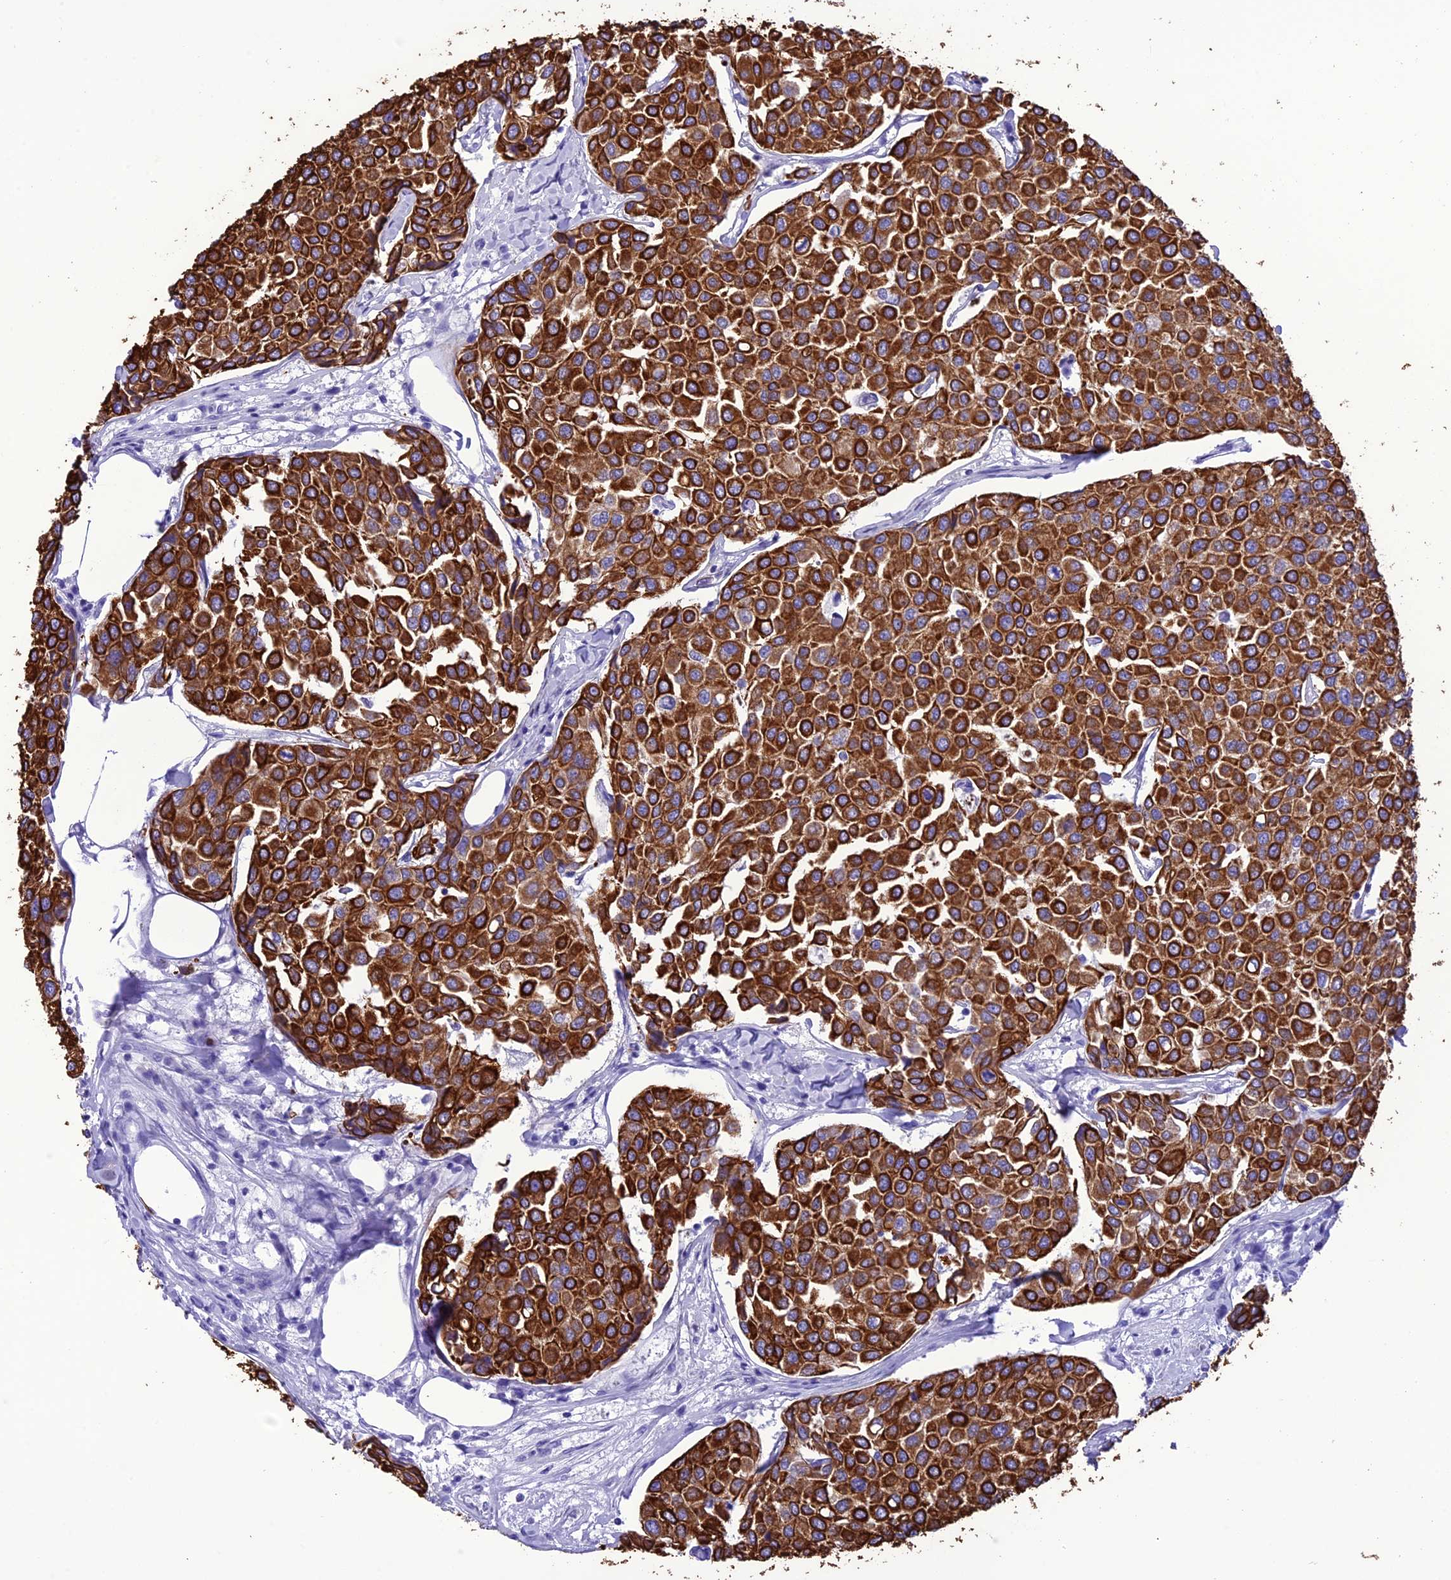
{"staining": {"intensity": "strong", "quantity": ">75%", "location": "cytoplasmic/membranous"}, "tissue": "breast cancer", "cell_type": "Tumor cells", "image_type": "cancer", "snomed": [{"axis": "morphology", "description": "Duct carcinoma"}, {"axis": "topography", "description": "Breast"}], "caption": "A high-resolution image shows IHC staining of infiltrating ductal carcinoma (breast), which exhibits strong cytoplasmic/membranous expression in approximately >75% of tumor cells. (DAB (3,3'-diaminobenzidine) IHC, brown staining for protein, blue staining for nuclei).", "gene": "VPS52", "patient": {"sex": "female", "age": 55}}